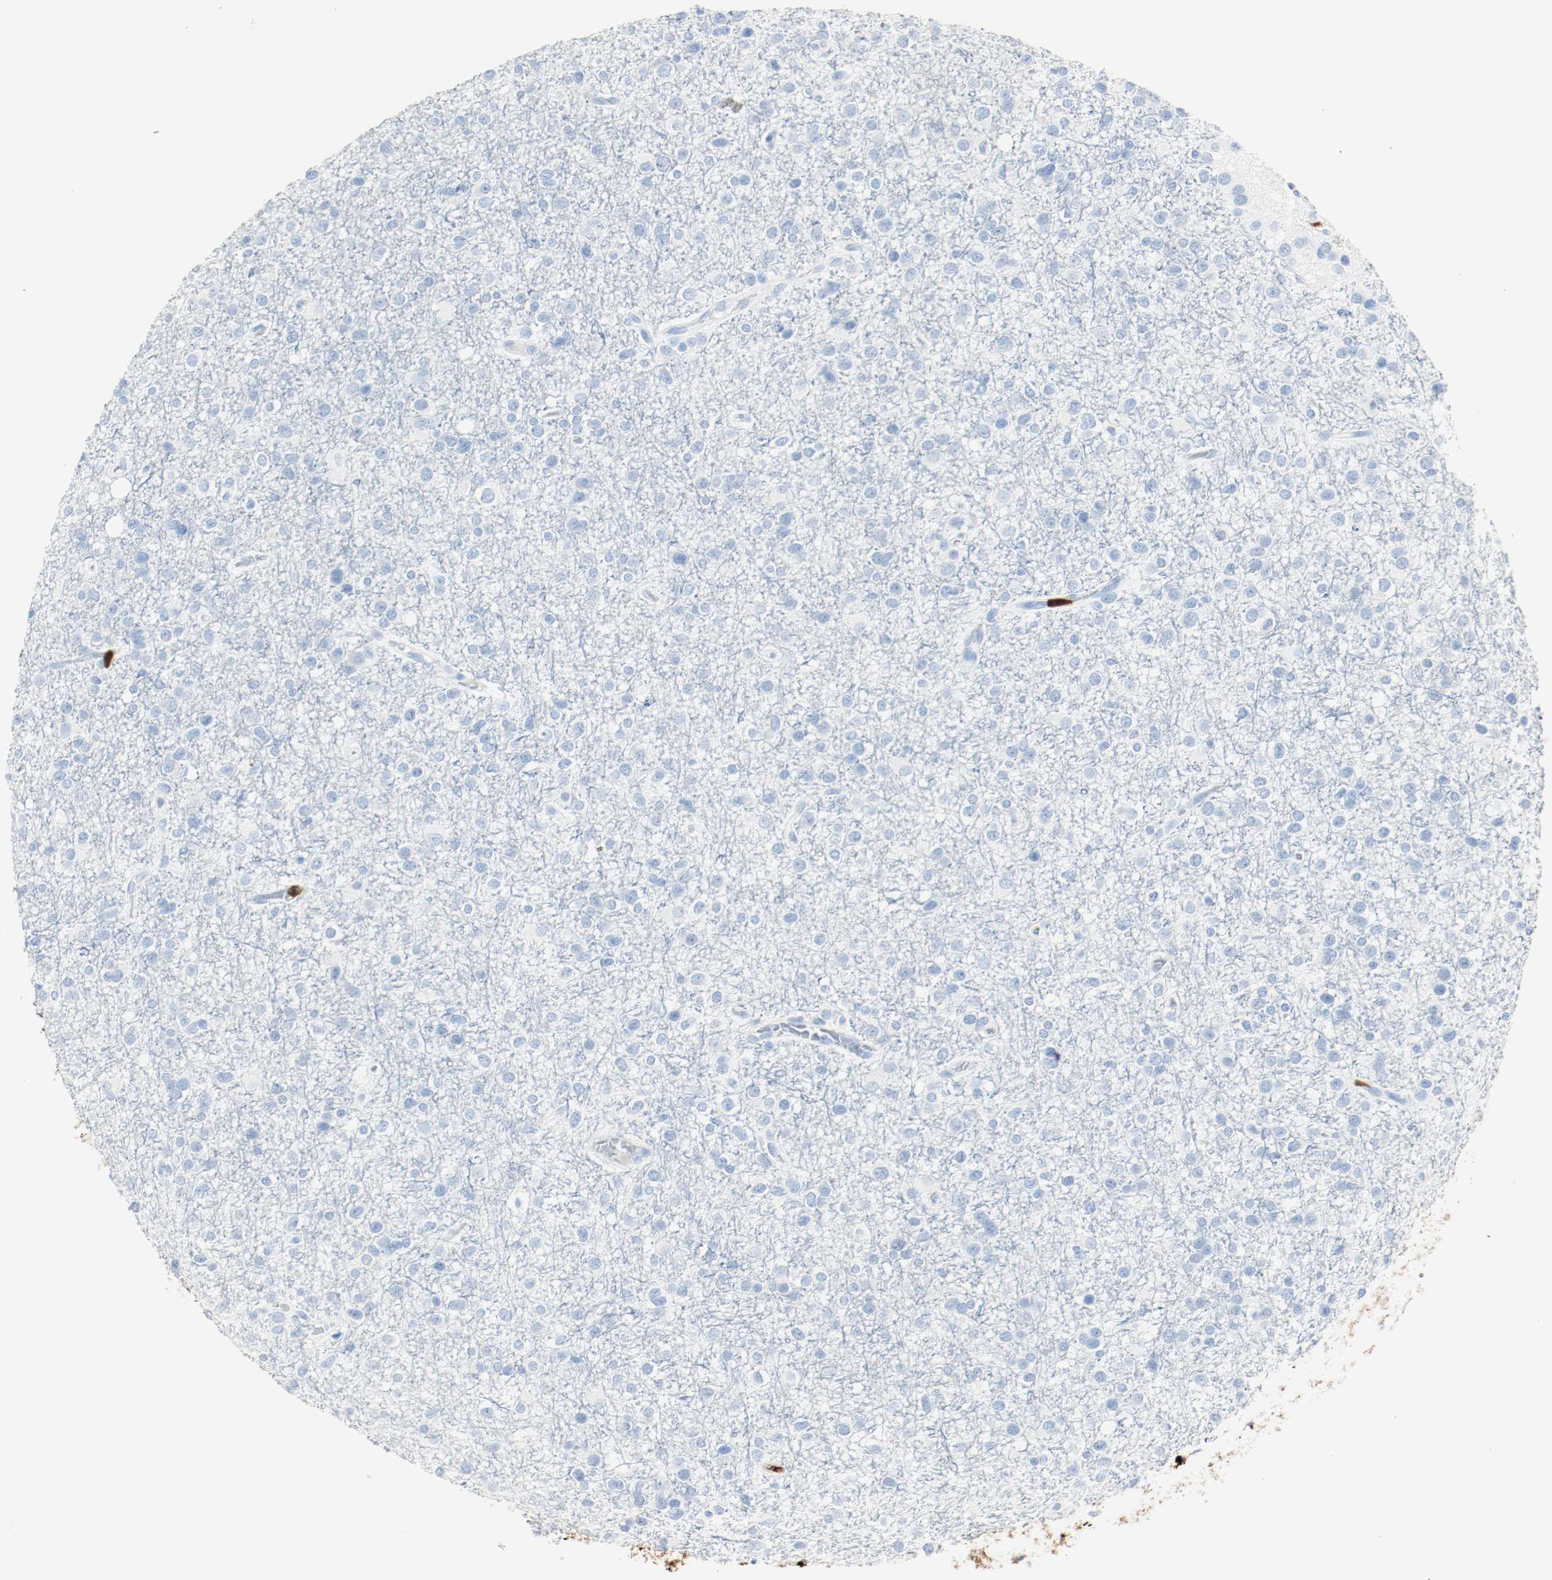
{"staining": {"intensity": "negative", "quantity": "none", "location": "none"}, "tissue": "glioma", "cell_type": "Tumor cells", "image_type": "cancer", "snomed": [{"axis": "morphology", "description": "Glioma, malignant, Low grade"}, {"axis": "topography", "description": "Brain"}], "caption": "IHC of malignant low-grade glioma reveals no positivity in tumor cells.", "gene": "S100A9", "patient": {"sex": "male", "age": 42}}